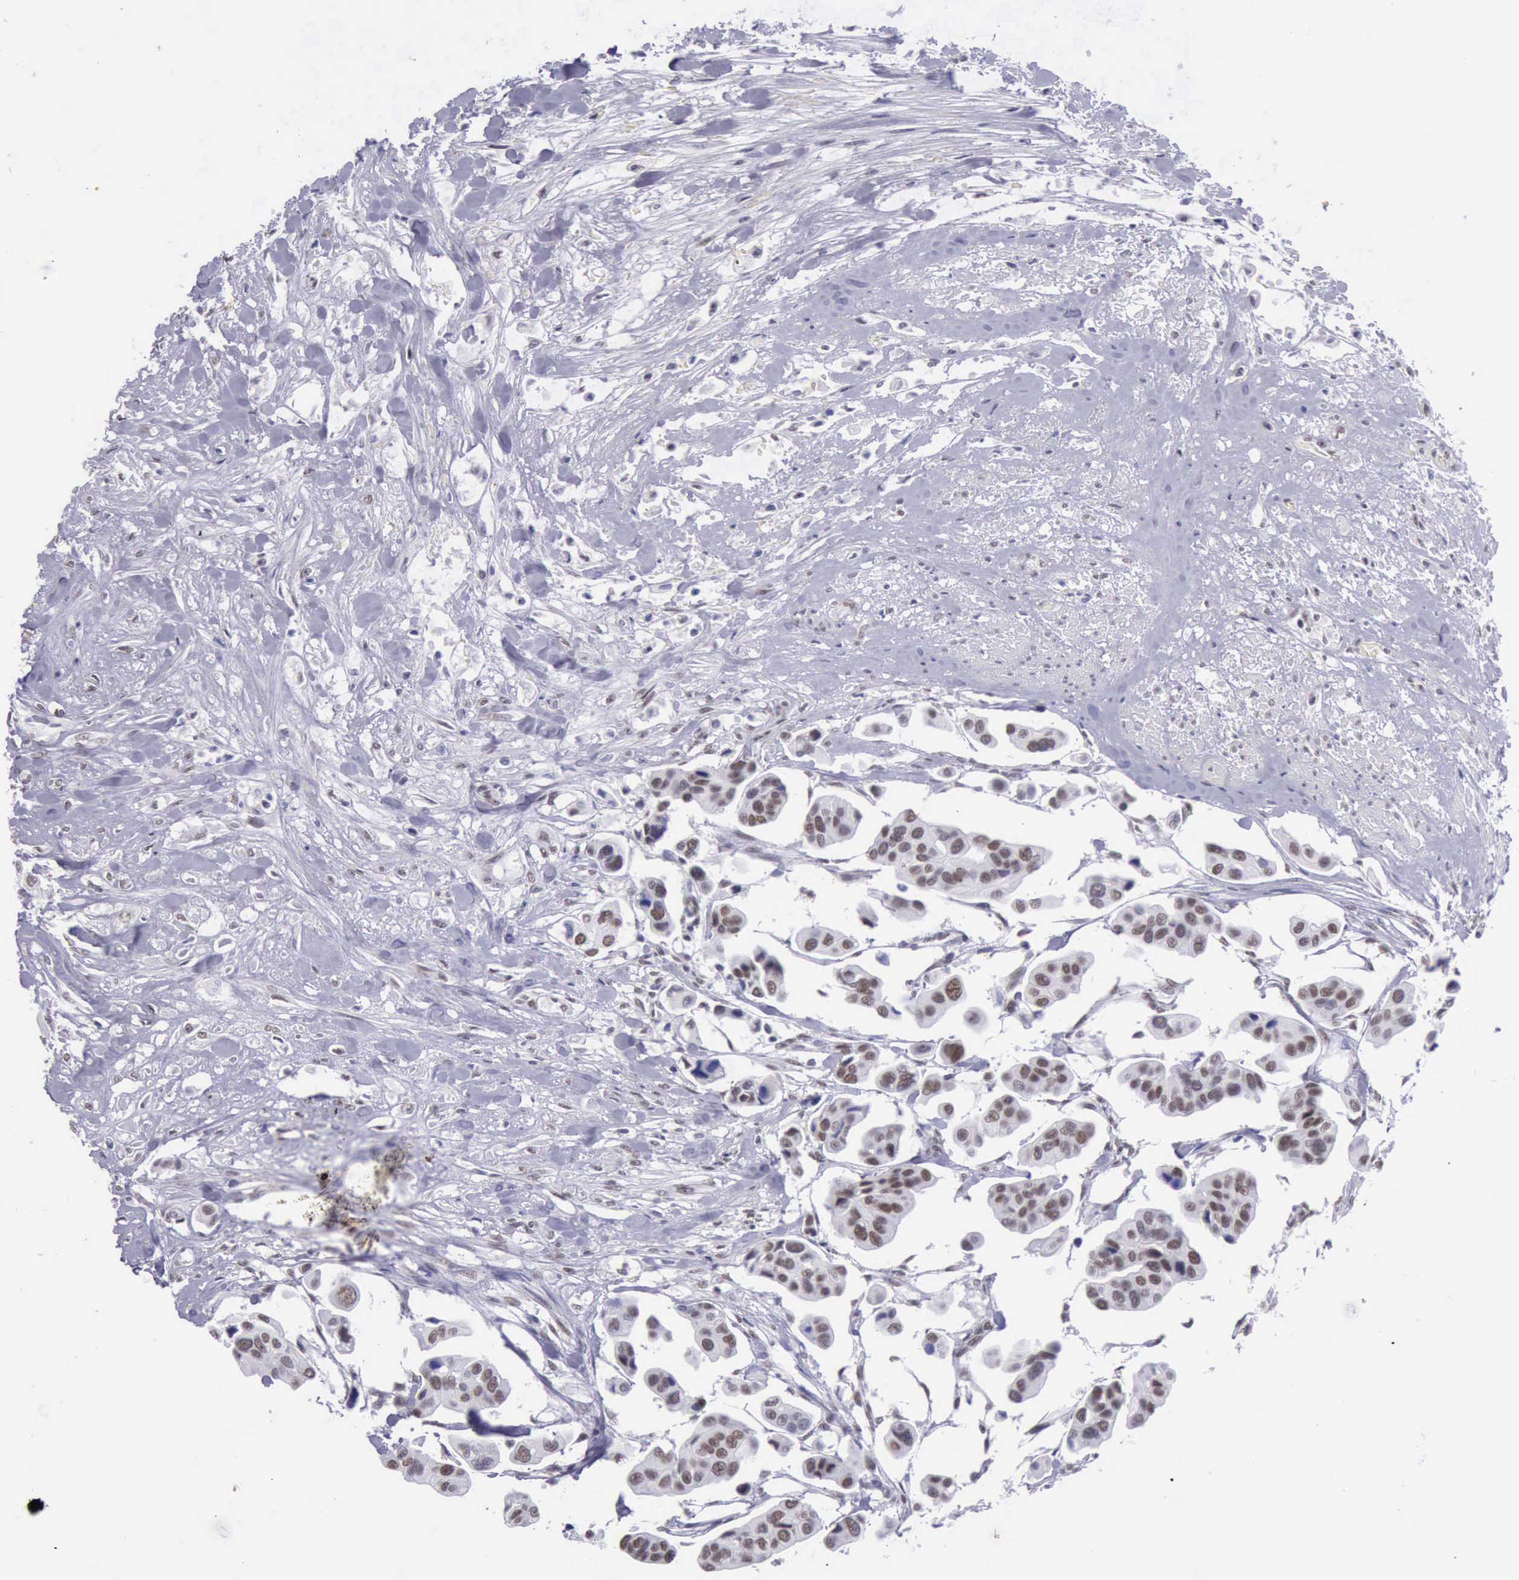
{"staining": {"intensity": "weak", "quantity": "25%-75%", "location": "nuclear"}, "tissue": "urothelial cancer", "cell_type": "Tumor cells", "image_type": "cancer", "snomed": [{"axis": "morphology", "description": "Adenocarcinoma, NOS"}, {"axis": "topography", "description": "Urinary bladder"}], "caption": "Immunohistochemistry (IHC) (DAB (3,3'-diaminobenzidine)) staining of urothelial cancer exhibits weak nuclear protein positivity in approximately 25%-75% of tumor cells.", "gene": "EP300", "patient": {"sex": "male", "age": 61}}